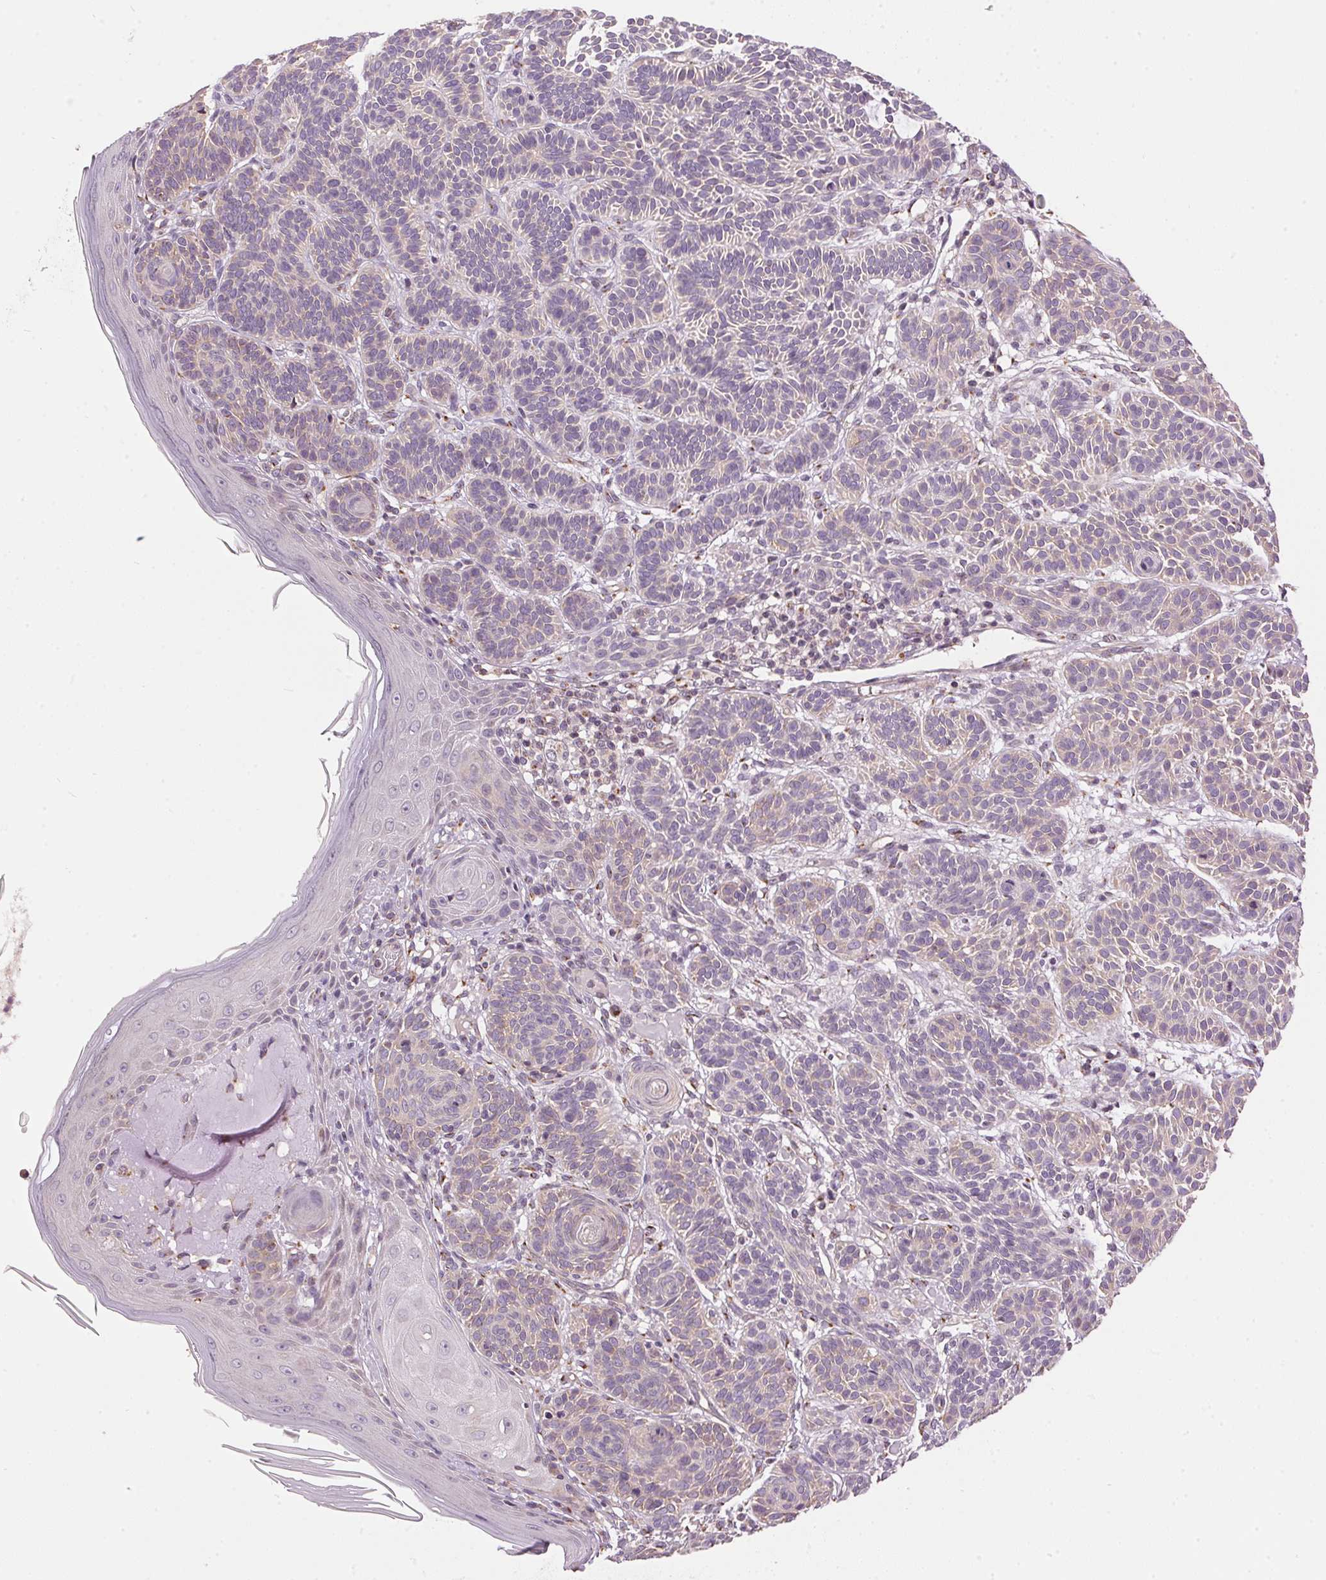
{"staining": {"intensity": "weak", "quantity": "<25%", "location": "cytoplasmic/membranous"}, "tissue": "skin cancer", "cell_type": "Tumor cells", "image_type": "cancer", "snomed": [{"axis": "morphology", "description": "Basal cell carcinoma"}, {"axis": "topography", "description": "Skin"}], "caption": "This micrograph is of skin basal cell carcinoma stained with immunohistochemistry to label a protein in brown with the nuclei are counter-stained blue. There is no positivity in tumor cells.", "gene": "GOLPH3", "patient": {"sex": "male", "age": 85}}